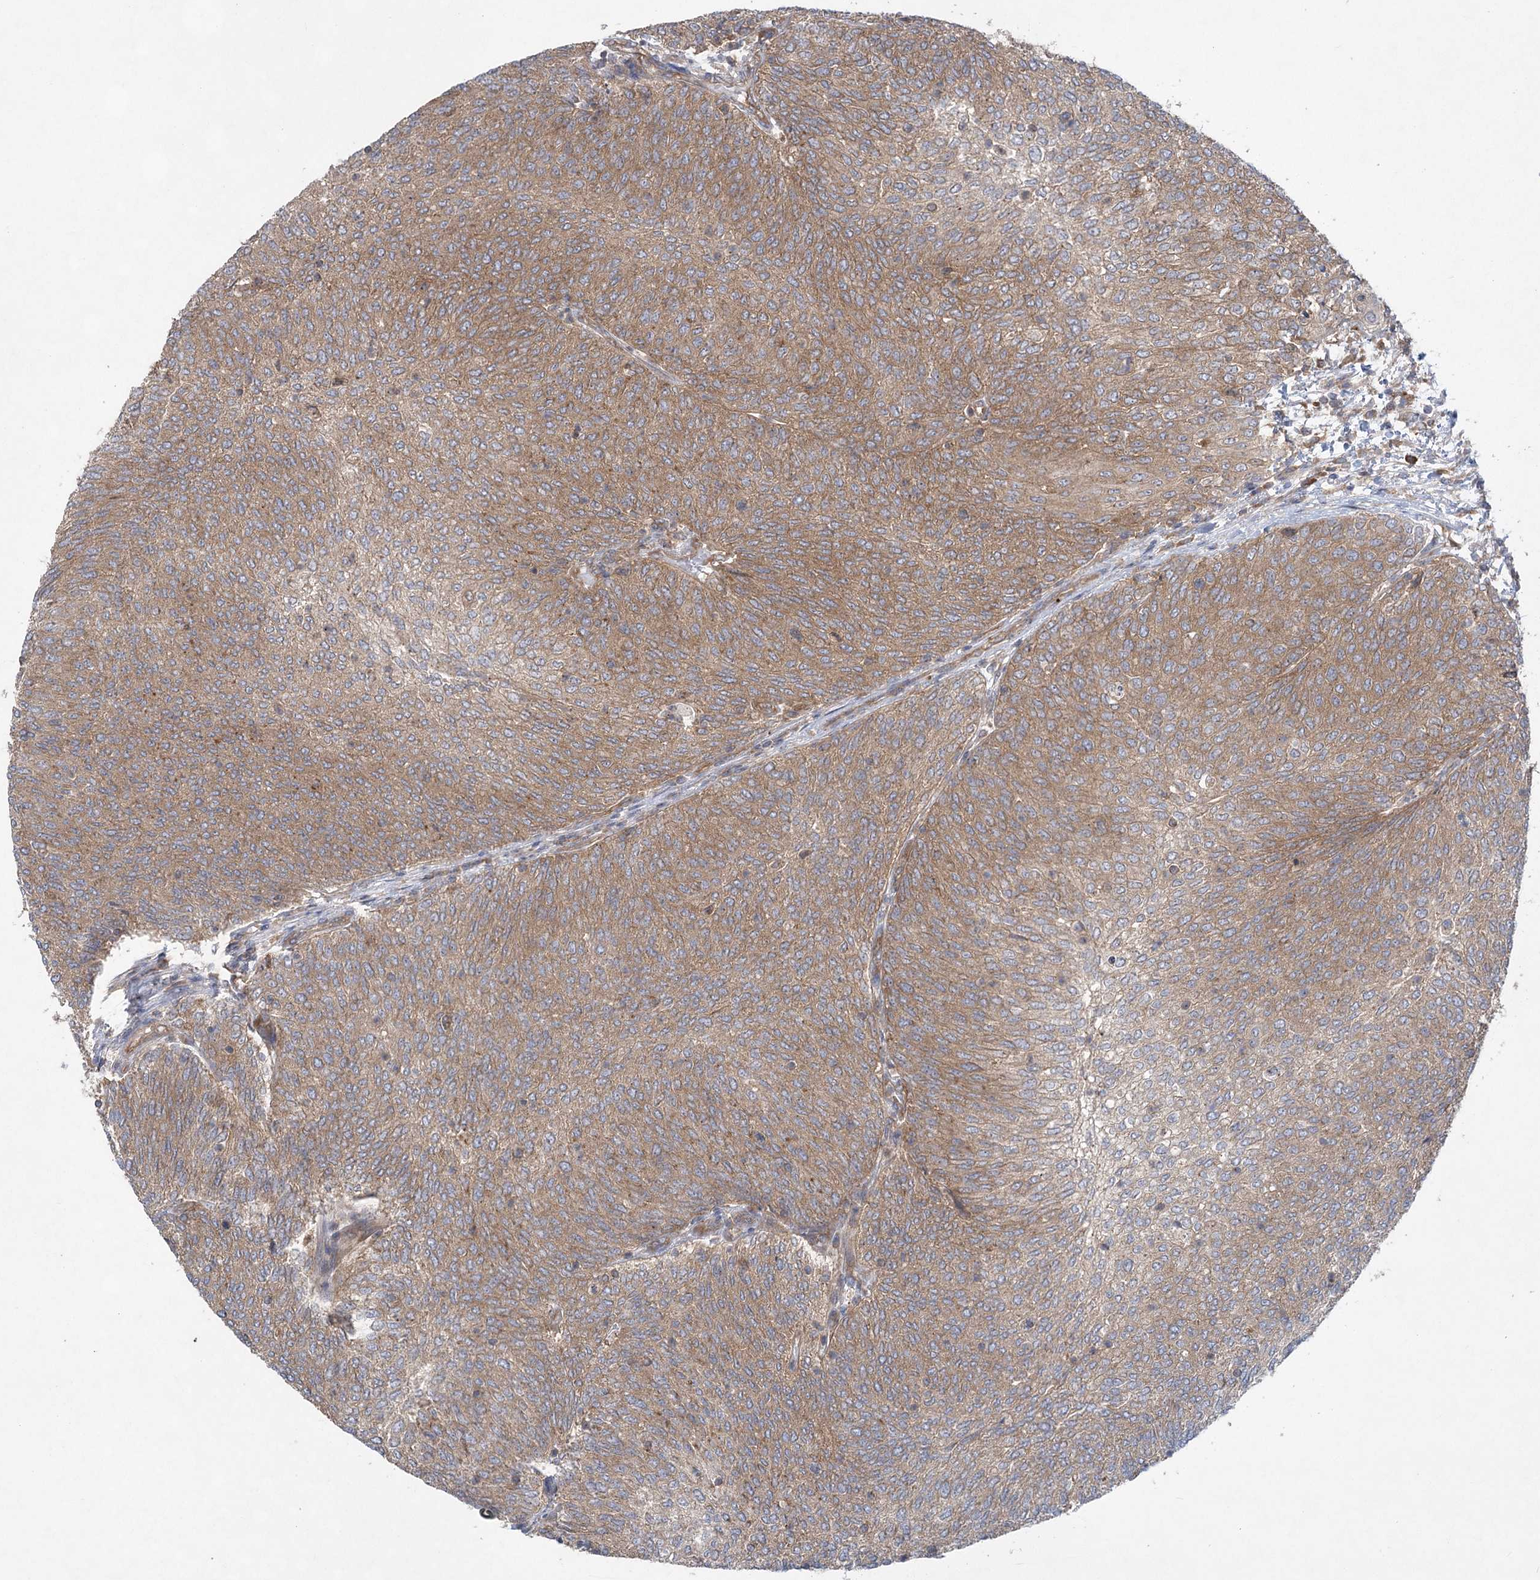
{"staining": {"intensity": "moderate", "quantity": ">75%", "location": "cytoplasmic/membranous"}, "tissue": "urothelial cancer", "cell_type": "Tumor cells", "image_type": "cancer", "snomed": [{"axis": "morphology", "description": "Urothelial carcinoma, Low grade"}, {"axis": "topography", "description": "Urinary bladder"}], "caption": "Urothelial cancer tissue exhibits moderate cytoplasmic/membranous positivity in approximately >75% of tumor cells, visualized by immunohistochemistry. The staining was performed using DAB to visualize the protein expression in brown, while the nuclei were stained in blue with hematoxylin (Magnification: 20x).", "gene": "EIF3A", "patient": {"sex": "female", "age": 79}}